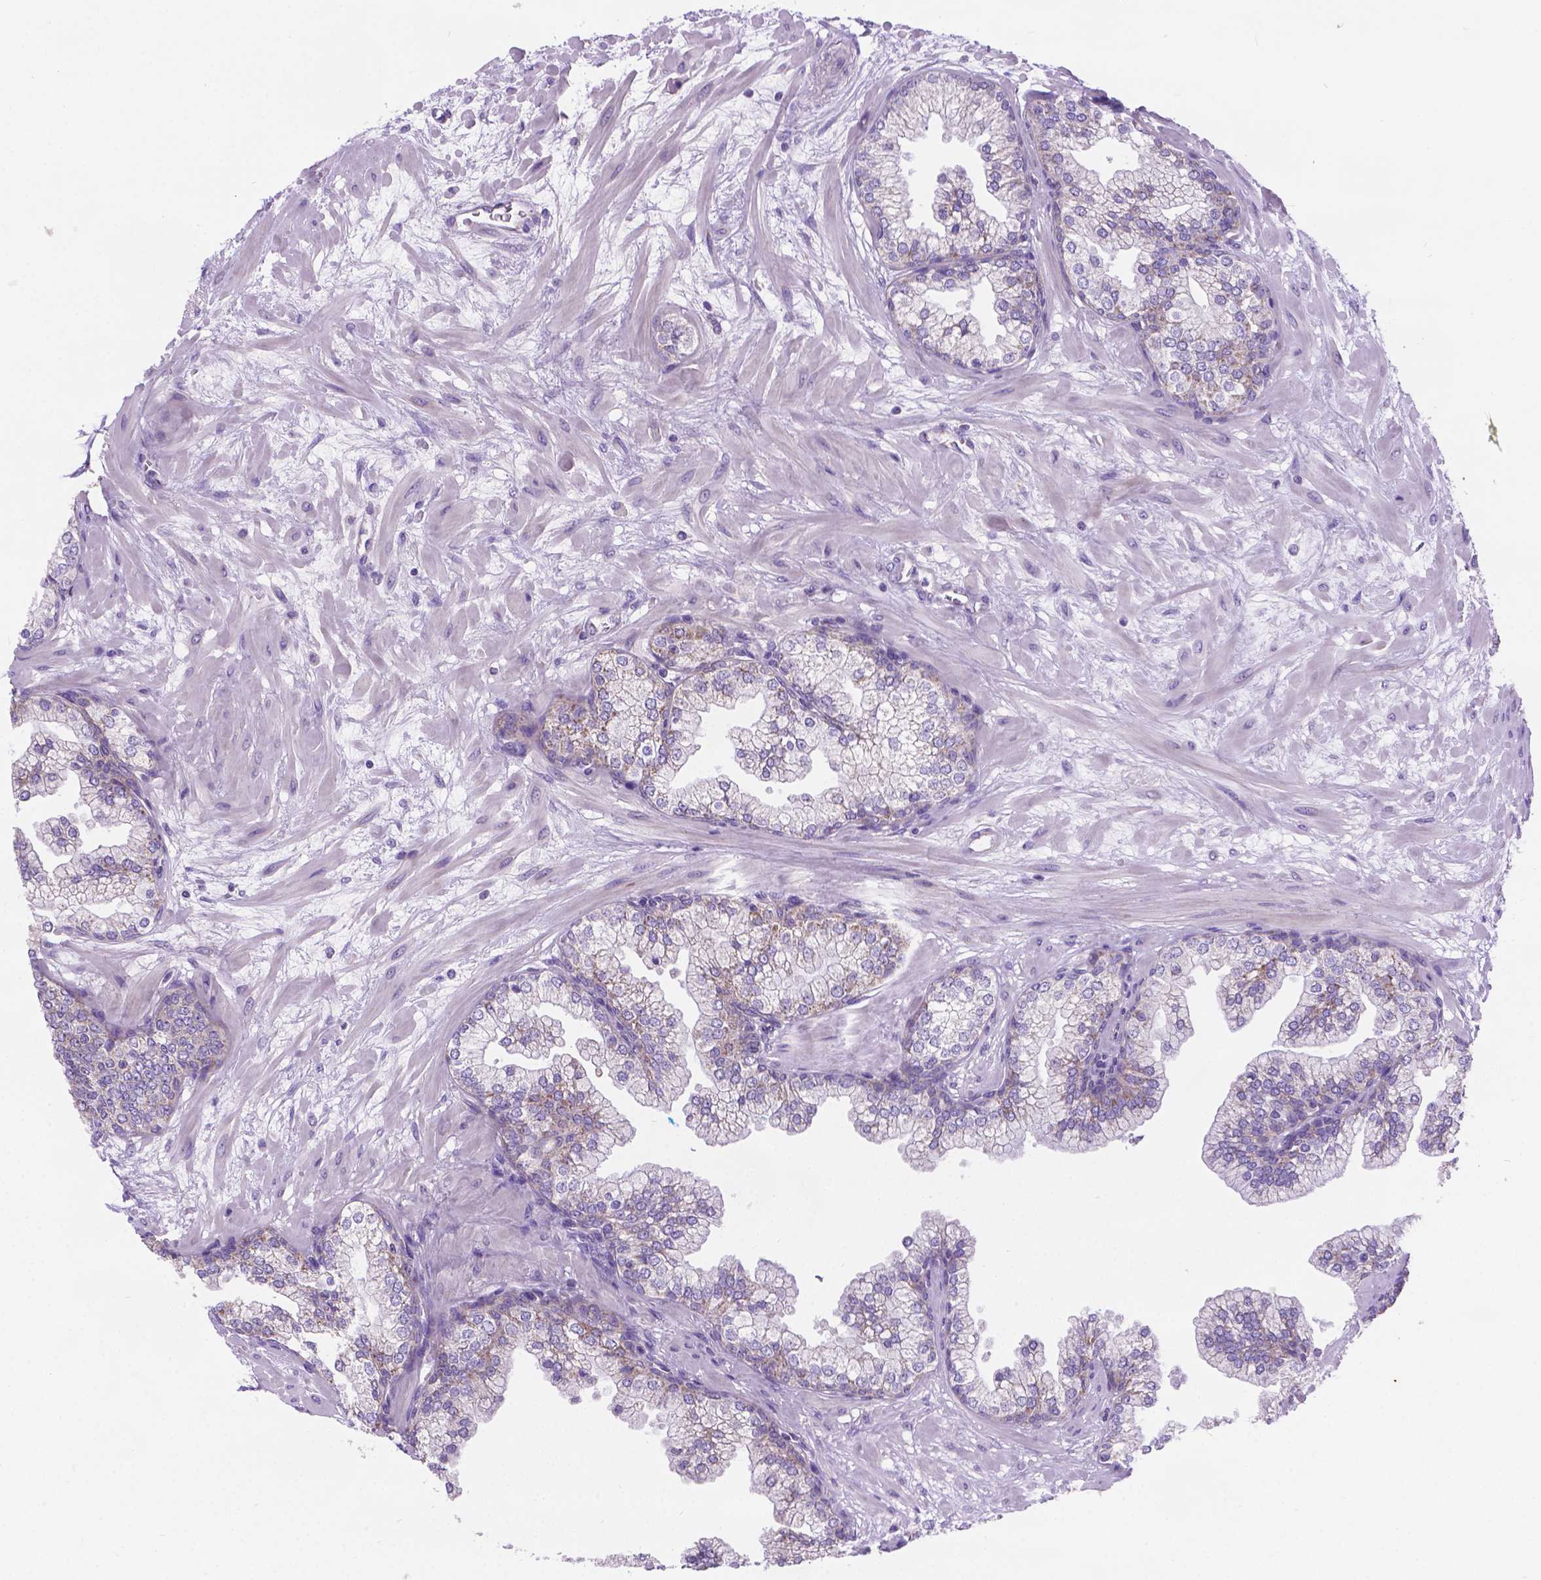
{"staining": {"intensity": "negative", "quantity": "none", "location": "none"}, "tissue": "prostate", "cell_type": "Glandular cells", "image_type": "normal", "snomed": [{"axis": "morphology", "description": "Normal tissue, NOS"}, {"axis": "topography", "description": "Prostate"}, {"axis": "topography", "description": "Peripheral nerve tissue"}], "caption": "IHC histopathology image of unremarkable prostate: prostate stained with DAB demonstrates no significant protein staining in glandular cells.", "gene": "CSPG5", "patient": {"sex": "male", "age": 61}}